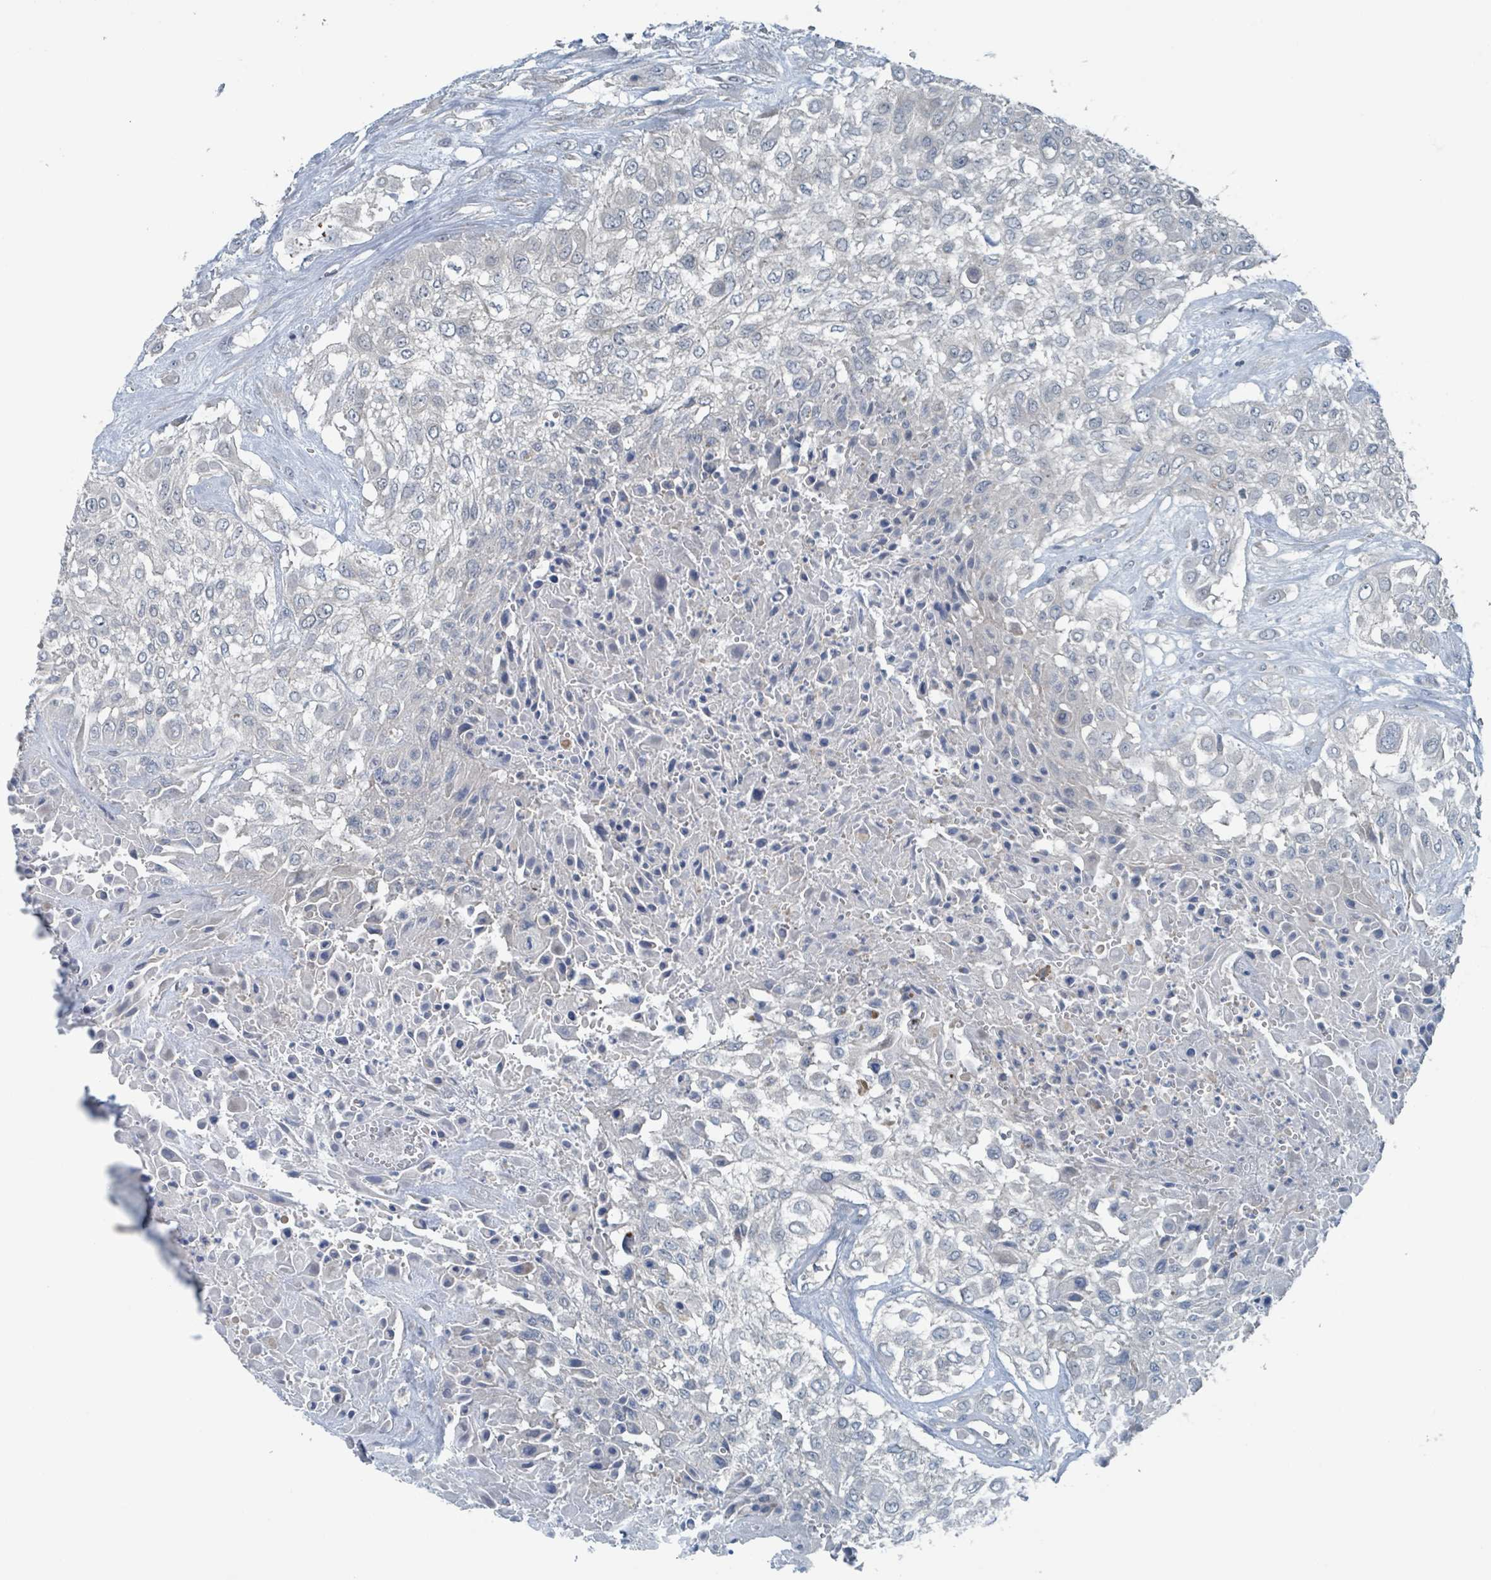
{"staining": {"intensity": "negative", "quantity": "none", "location": "none"}, "tissue": "urothelial cancer", "cell_type": "Tumor cells", "image_type": "cancer", "snomed": [{"axis": "morphology", "description": "Urothelial carcinoma, High grade"}, {"axis": "topography", "description": "Urinary bladder"}], "caption": "Tumor cells show no significant protein expression in urothelial carcinoma (high-grade). (DAB immunohistochemistry (IHC) visualized using brightfield microscopy, high magnification).", "gene": "ACBD4", "patient": {"sex": "male", "age": 57}}